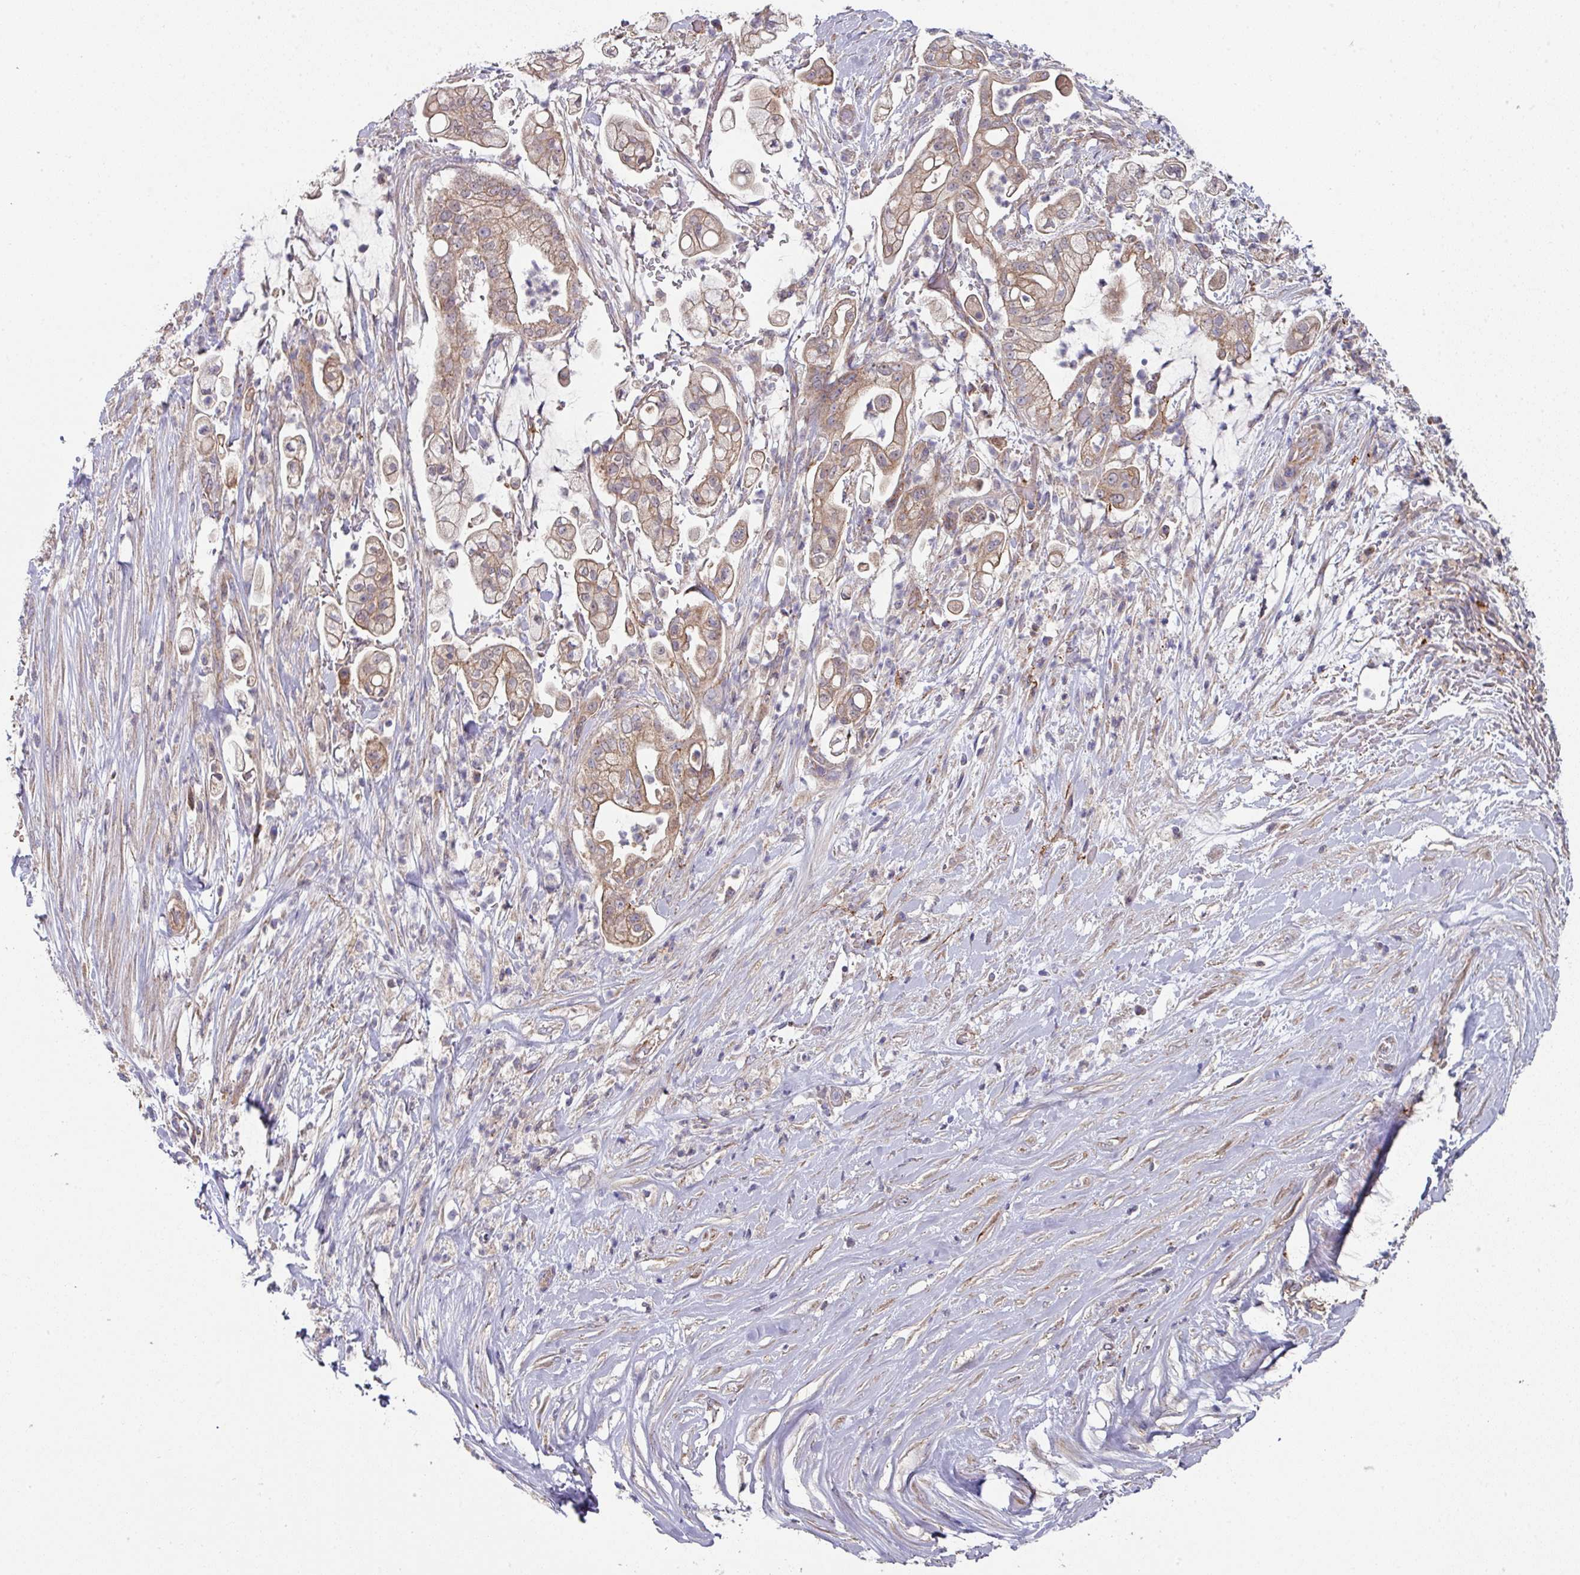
{"staining": {"intensity": "moderate", "quantity": ">75%", "location": "cytoplasmic/membranous"}, "tissue": "pancreatic cancer", "cell_type": "Tumor cells", "image_type": "cancer", "snomed": [{"axis": "morphology", "description": "Adenocarcinoma, NOS"}, {"axis": "topography", "description": "Pancreas"}], "caption": "IHC (DAB) staining of human pancreatic cancer (adenocarcinoma) shows moderate cytoplasmic/membranous protein expression in approximately >75% of tumor cells.", "gene": "DCAF12L2", "patient": {"sex": "female", "age": 69}}